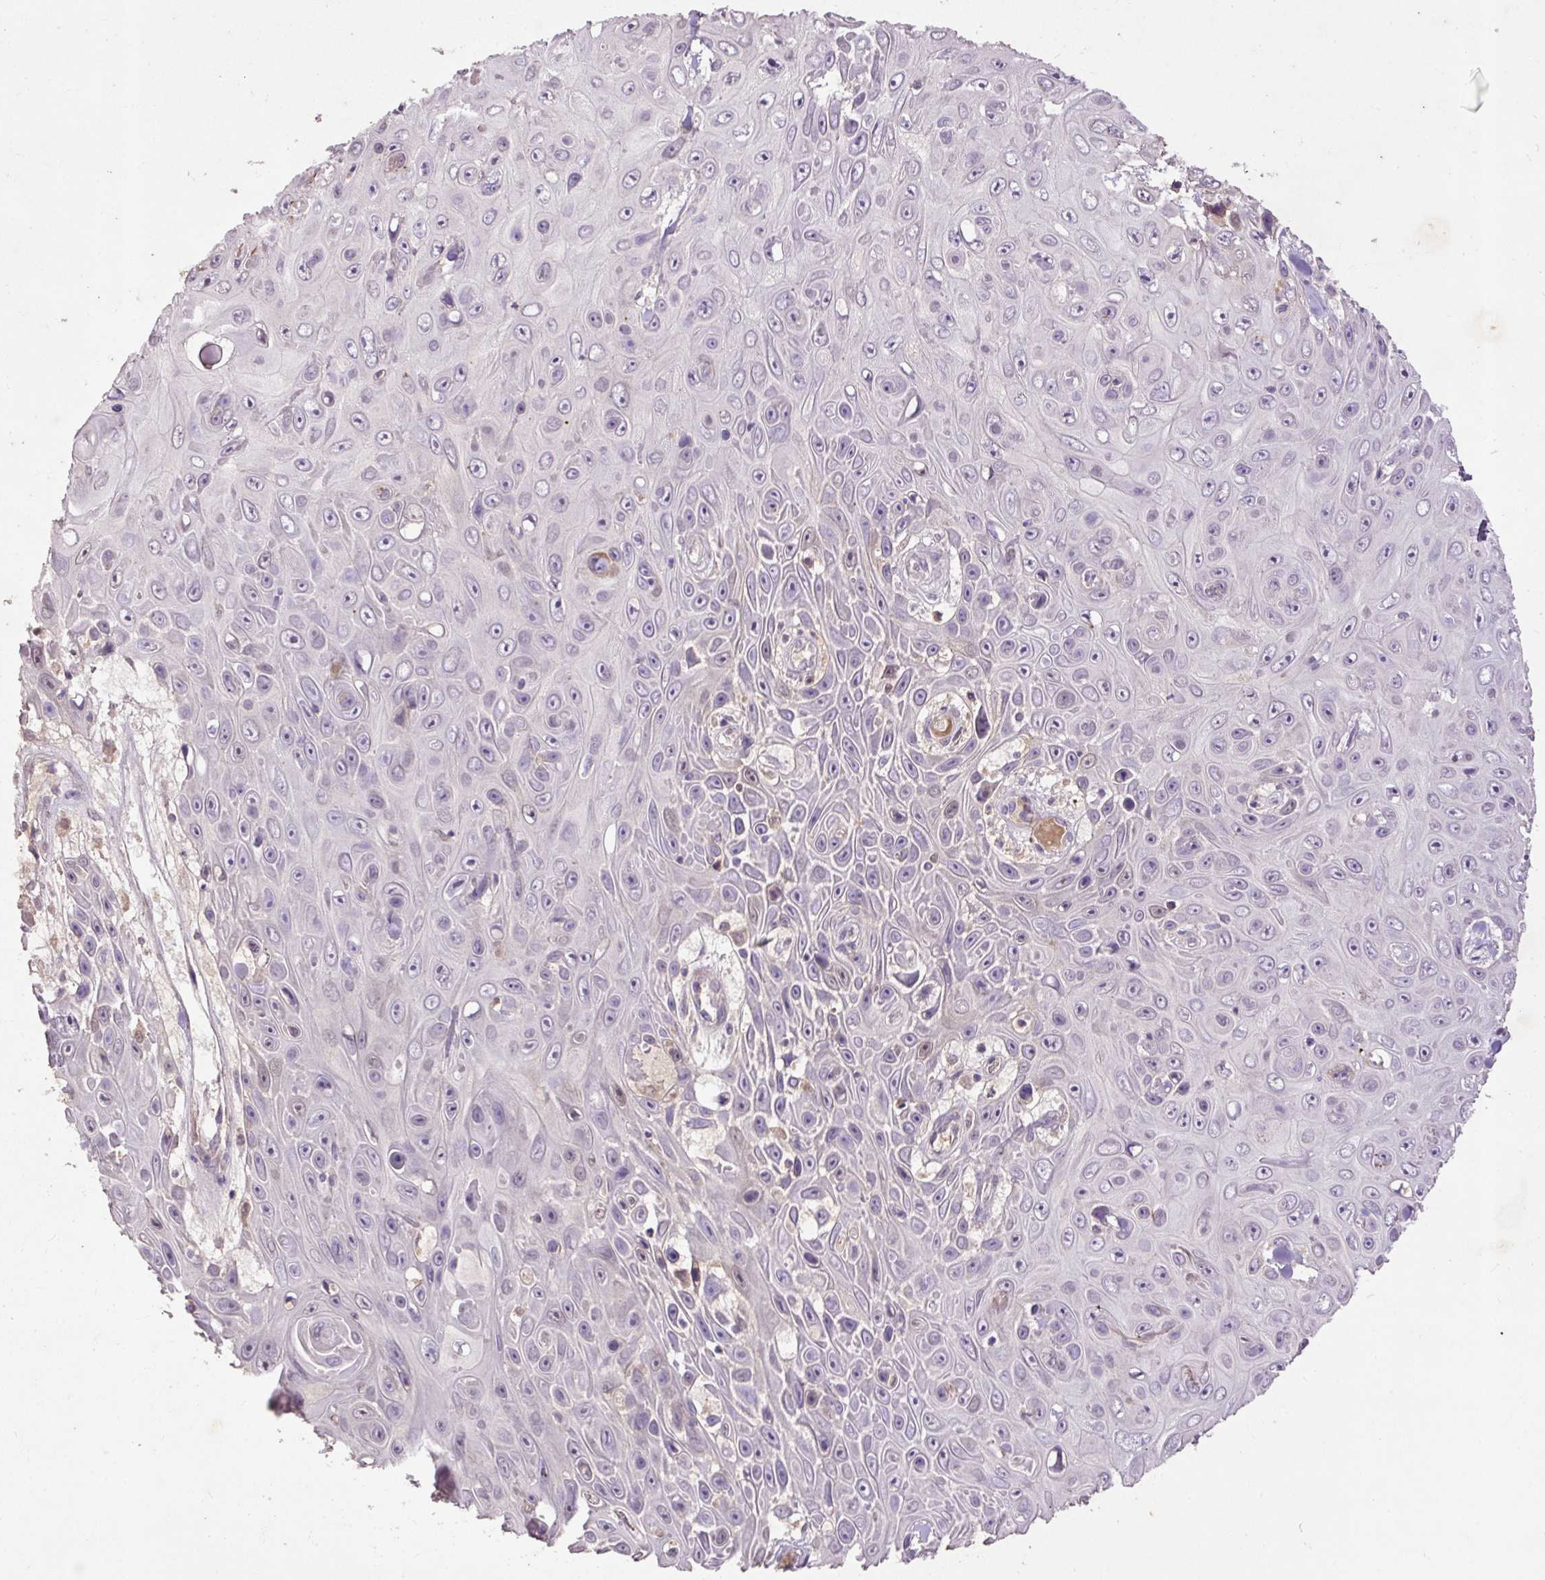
{"staining": {"intensity": "moderate", "quantity": "<25%", "location": "cytoplasmic/membranous"}, "tissue": "skin cancer", "cell_type": "Tumor cells", "image_type": "cancer", "snomed": [{"axis": "morphology", "description": "Squamous cell carcinoma, NOS"}, {"axis": "topography", "description": "Skin"}], "caption": "An immunohistochemistry (IHC) micrograph of tumor tissue is shown. Protein staining in brown labels moderate cytoplasmic/membranous positivity in skin cancer within tumor cells.", "gene": "LRTM2", "patient": {"sex": "male", "age": 82}}